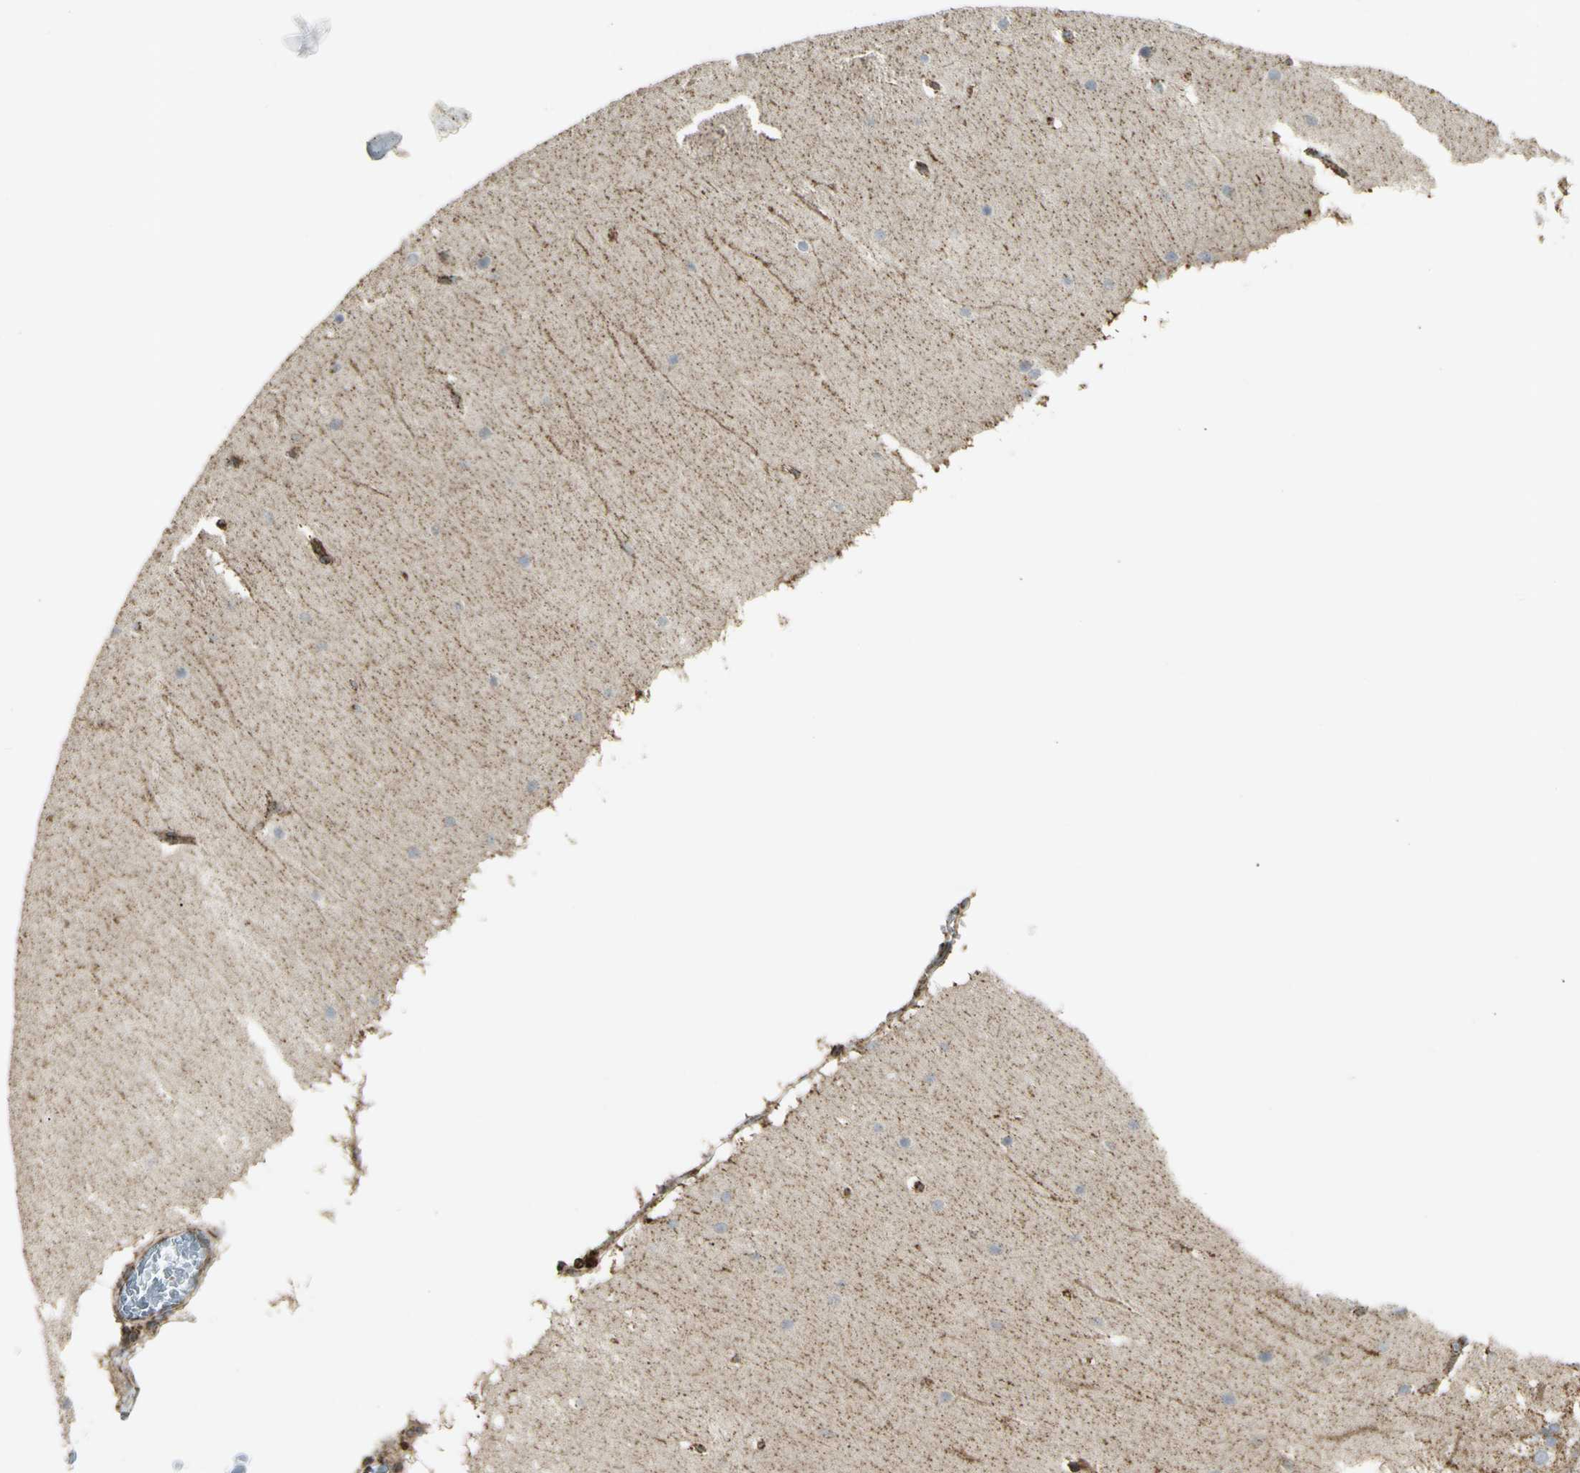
{"staining": {"intensity": "negative", "quantity": "none", "location": "none"}, "tissue": "cerebellum", "cell_type": "Cells in granular layer", "image_type": "normal", "snomed": [{"axis": "morphology", "description": "Normal tissue, NOS"}, {"axis": "topography", "description": "Cerebellum"}], "caption": "An image of cerebellum stained for a protein exhibits no brown staining in cells in granular layer. The staining is performed using DAB brown chromogen with nuclei counter-stained in using hematoxylin.", "gene": "CYB5R1", "patient": {"sex": "female", "age": 19}}